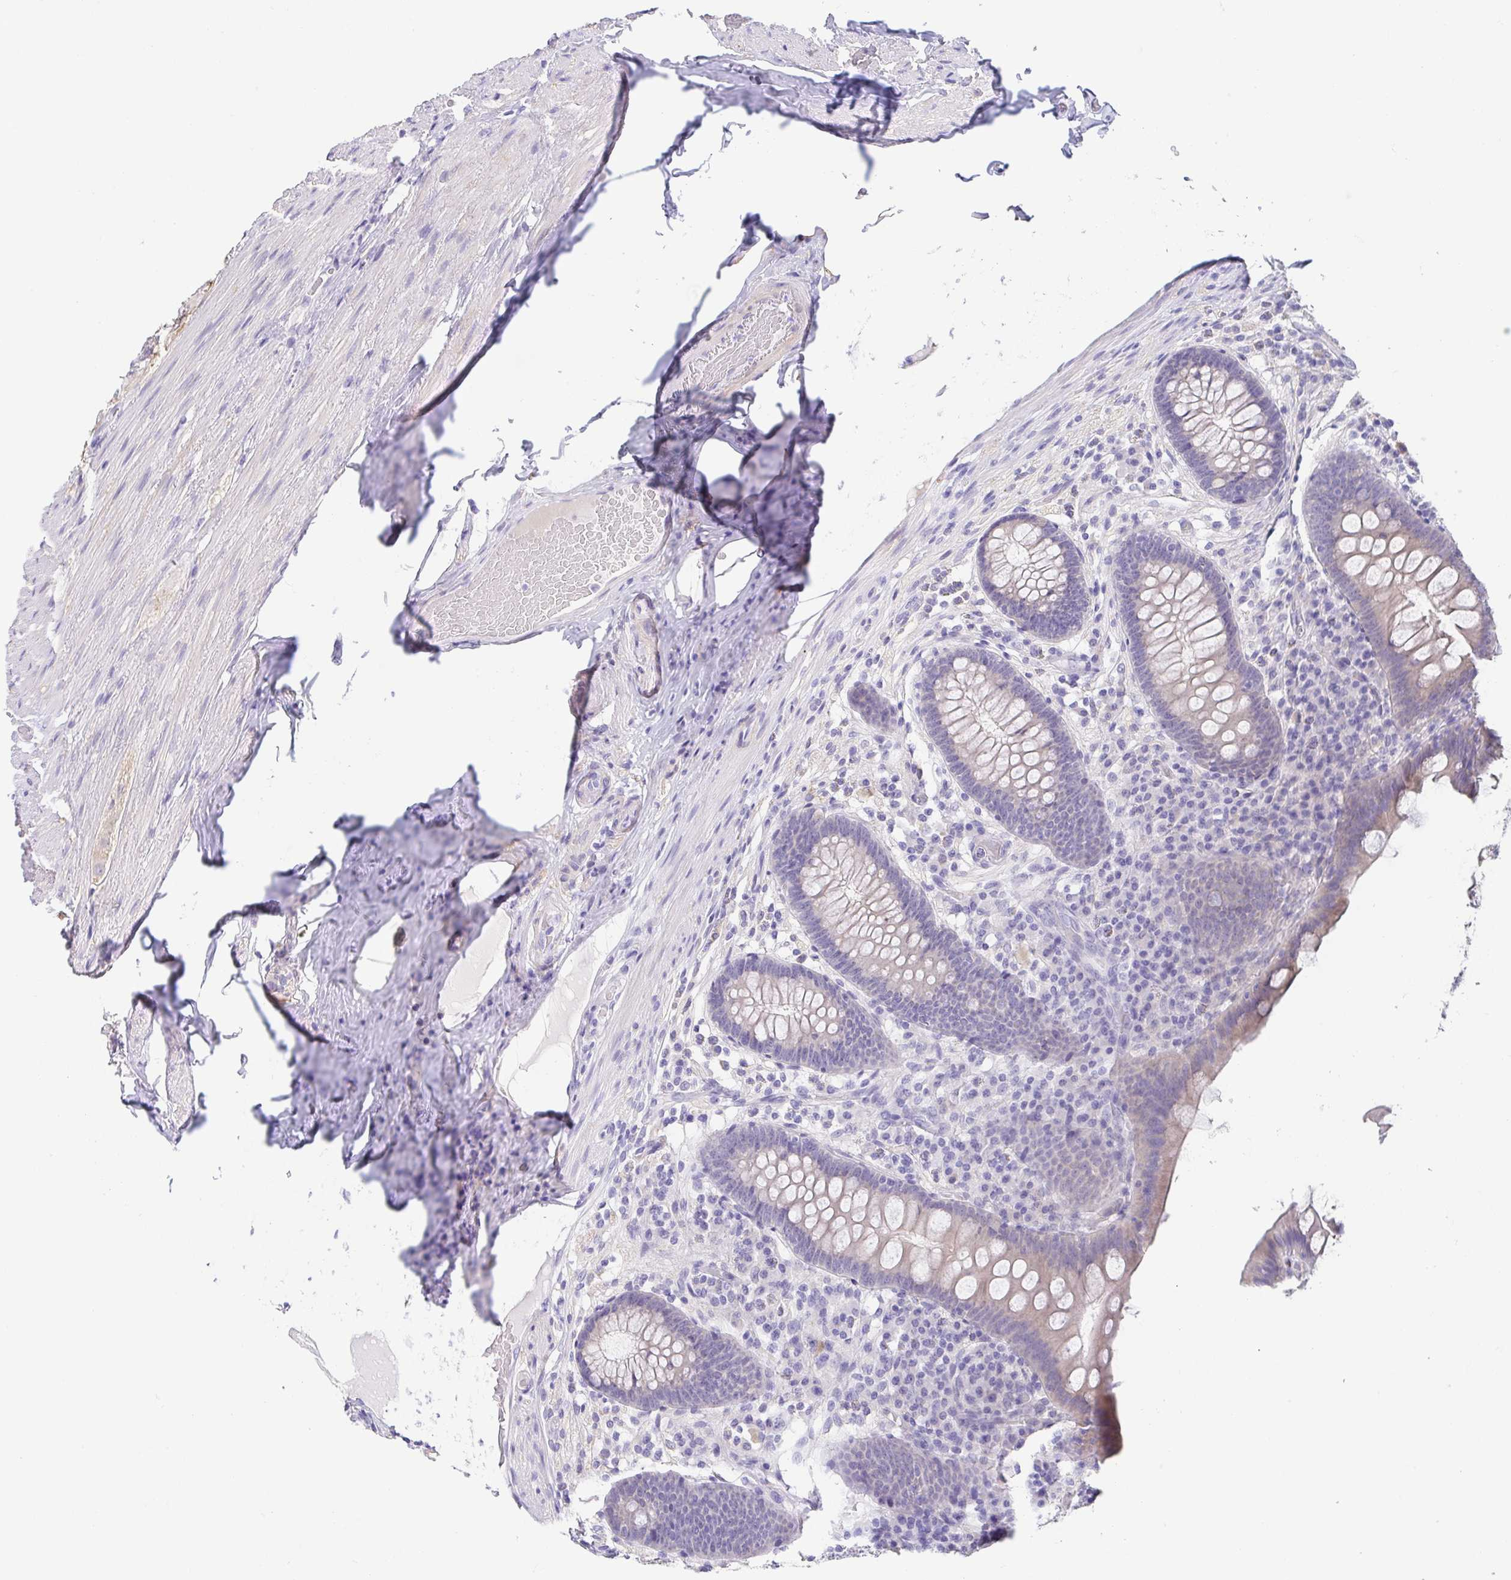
{"staining": {"intensity": "weak", "quantity": "25%-75%", "location": "cytoplasmic/membranous"}, "tissue": "appendix", "cell_type": "Glandular cells", "image_type": "normal", "snomed": [{"axis": "morphology", "description": "Normal tissue, NOS"}, {"axis": "topography", "description": "Appendix"}], "caption": "A brown stain labels weak cytoplasmic/membranous staining of a protein in glandular cells of unremarkable human appendix. The protein of interest is stained brown, and the nuclei are stained in blue (DAB (3,3'-diaminobenzidine) IHC with brightfield microscopy, high magnification).", "gene": "FABP3", "patient": {"sex": "male", "age": 71}}